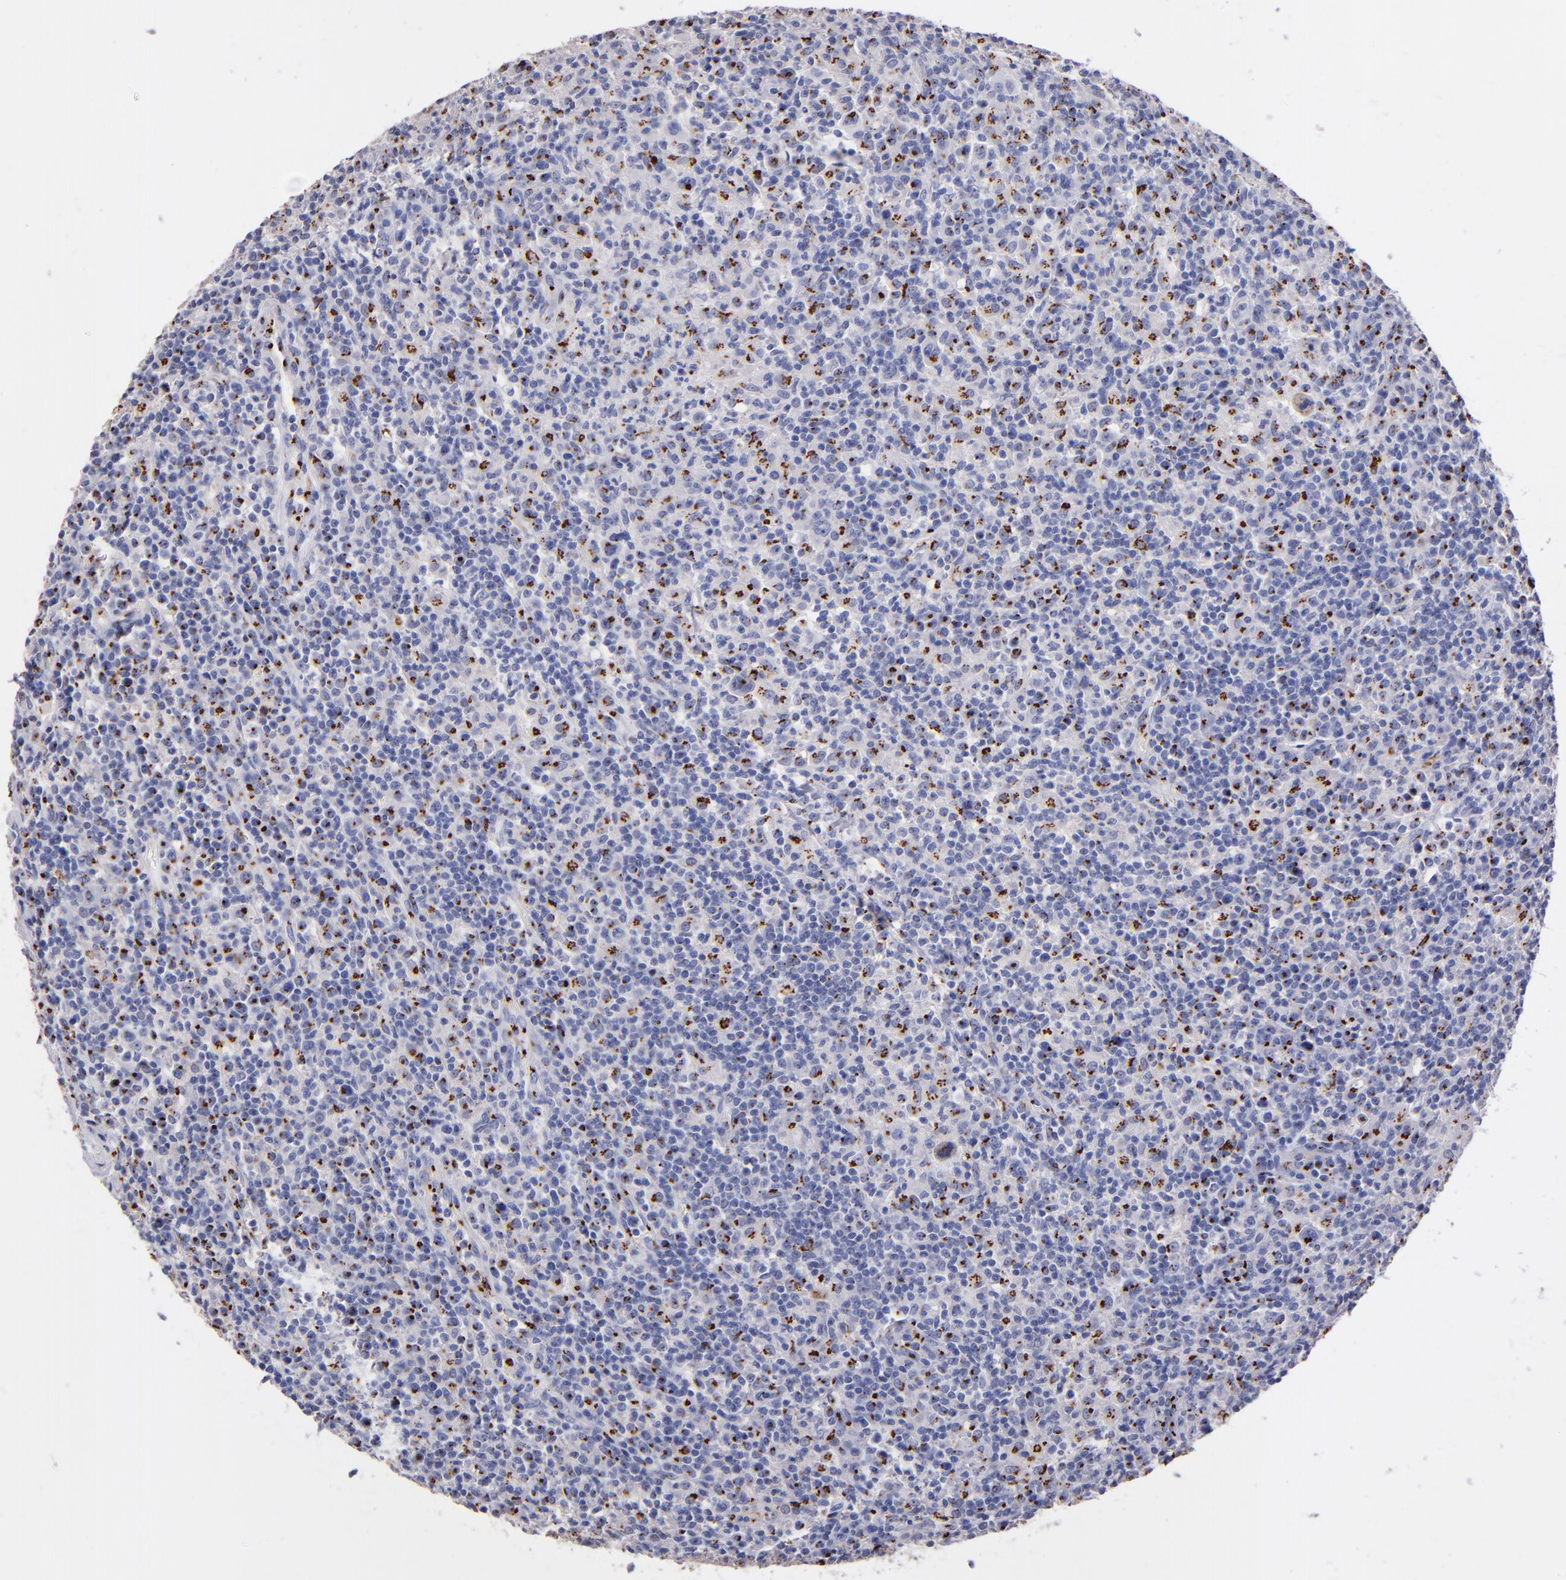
{"staining": {"intensity": "strong", "quantity": "25%-75%", "location": "cytoplasmic/membranous,nuclear"}, "tissue": "lymphoma", "cell_type": "Tumor cells", "image_type": "cancer", "snomed": [{"axis": "morphology", "description": "Hodgkin's disease, NOS"}, {"axis": "topography", "description": "Lymph node"}], "caption": "The image displays staining of Hodgkin's disease, revealing strong cytoplasmic/membranous and nuclear protein positivity (brown color) within tumor cells. Using DAB (3,3'-diaminobenzidine) (brown) and hematoxylin (blue) stains, captured at high magnification using brightfield microscopy.", "gene": "GOLIM4", "patient": {"sex": "male", "age": 65}}